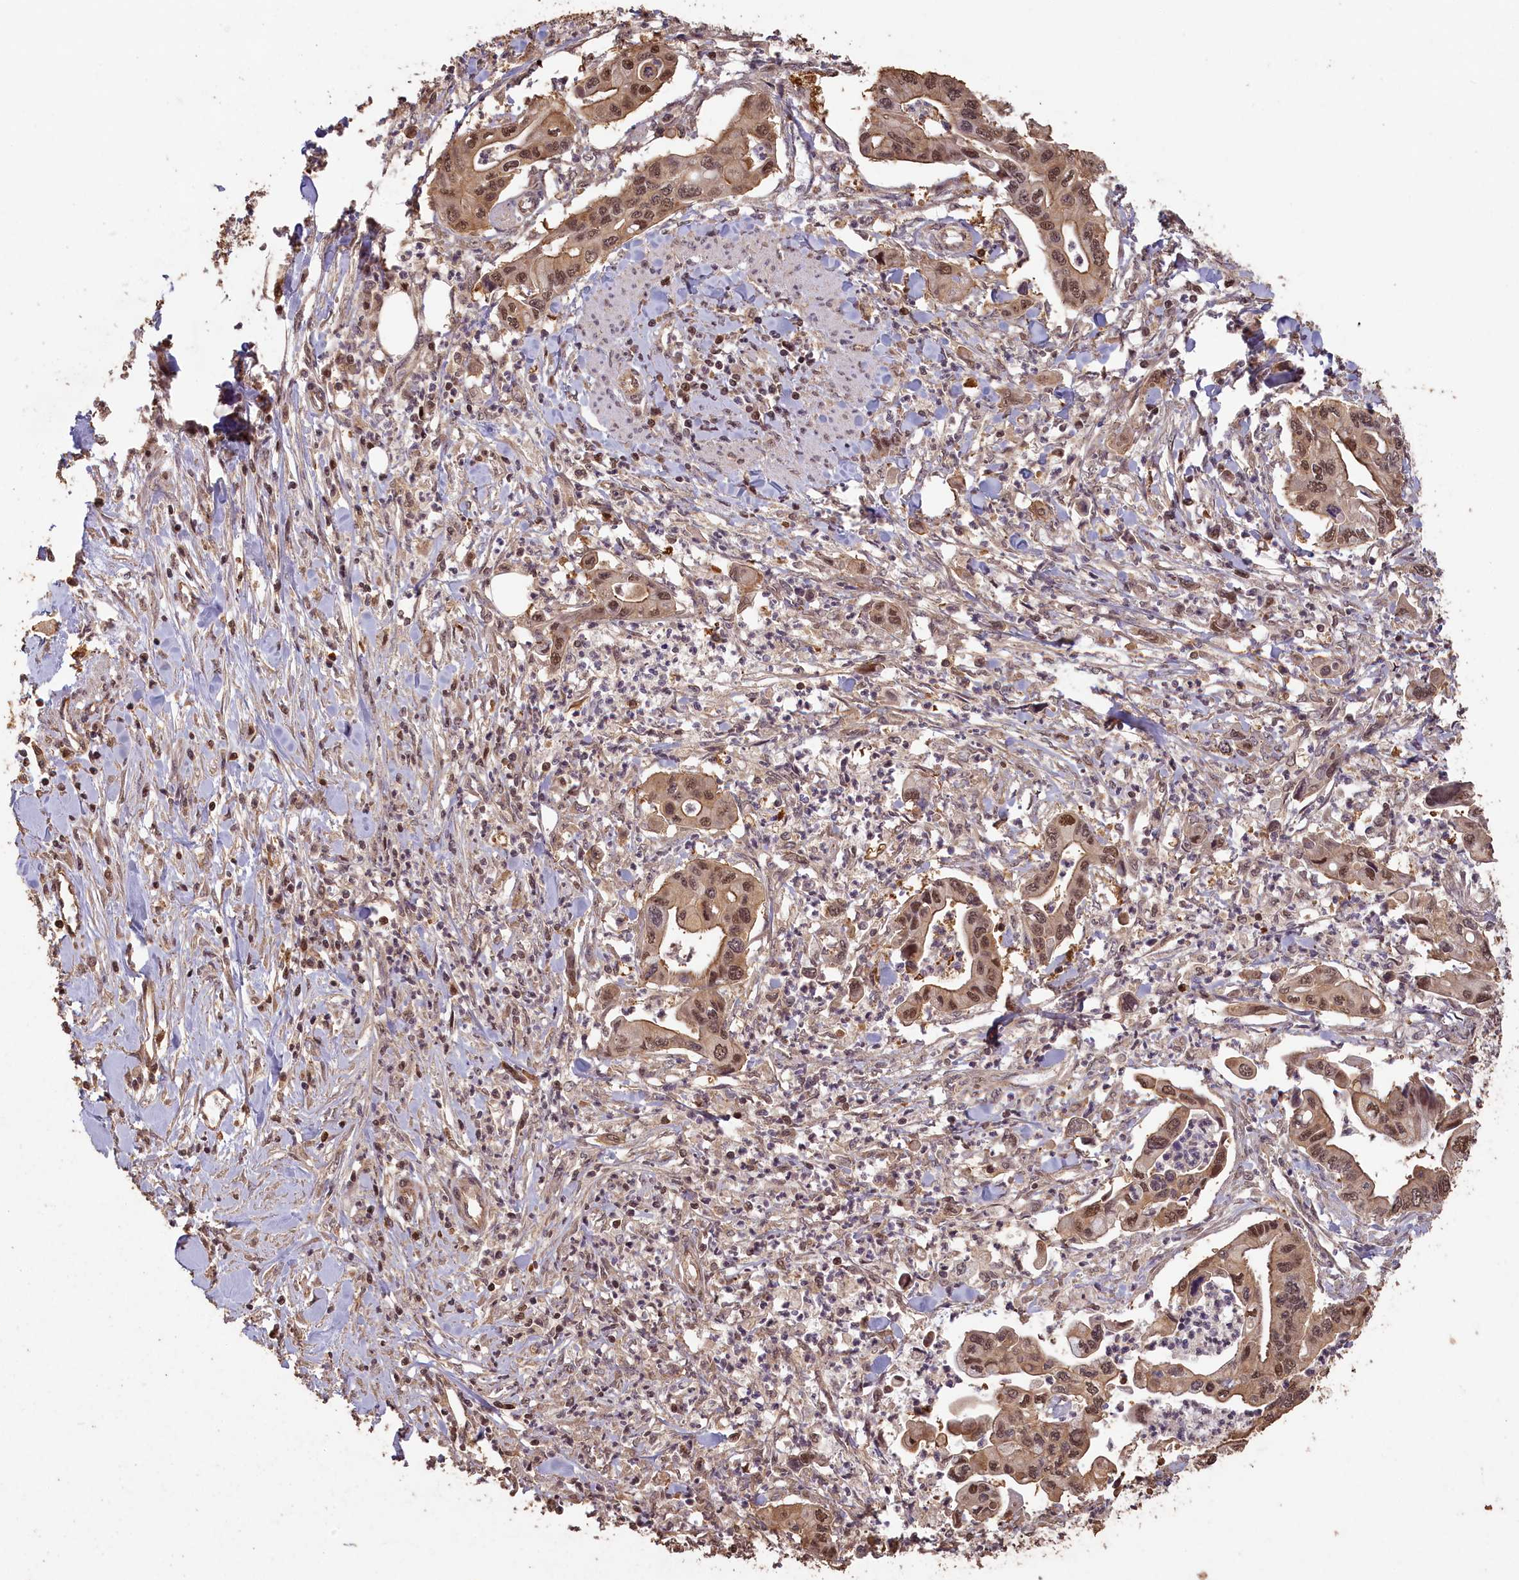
{"staining": {"intensity": "moderate", "quantity": ">75%", "location": "cytoplasmic/membranous,nuclear"}, "tissue": "pancreatic cancer", "cell_type": "Tumor cells", "image_type": "cancer", "snomed": [{"axis": "morphology", "description": "Adenocarcinoma, NOS"}, {"axis": "topography", "description": "Pancreas"}], "caption": "Brown immunohistochemical staining in human adenocarcinoma (pancreatic) shows moderate cytoplasmic/membranous and nuclear positivity in about >75% of tumor cells.", "gene": "MADD", "patient": {"sex": "female", "age": 50}}